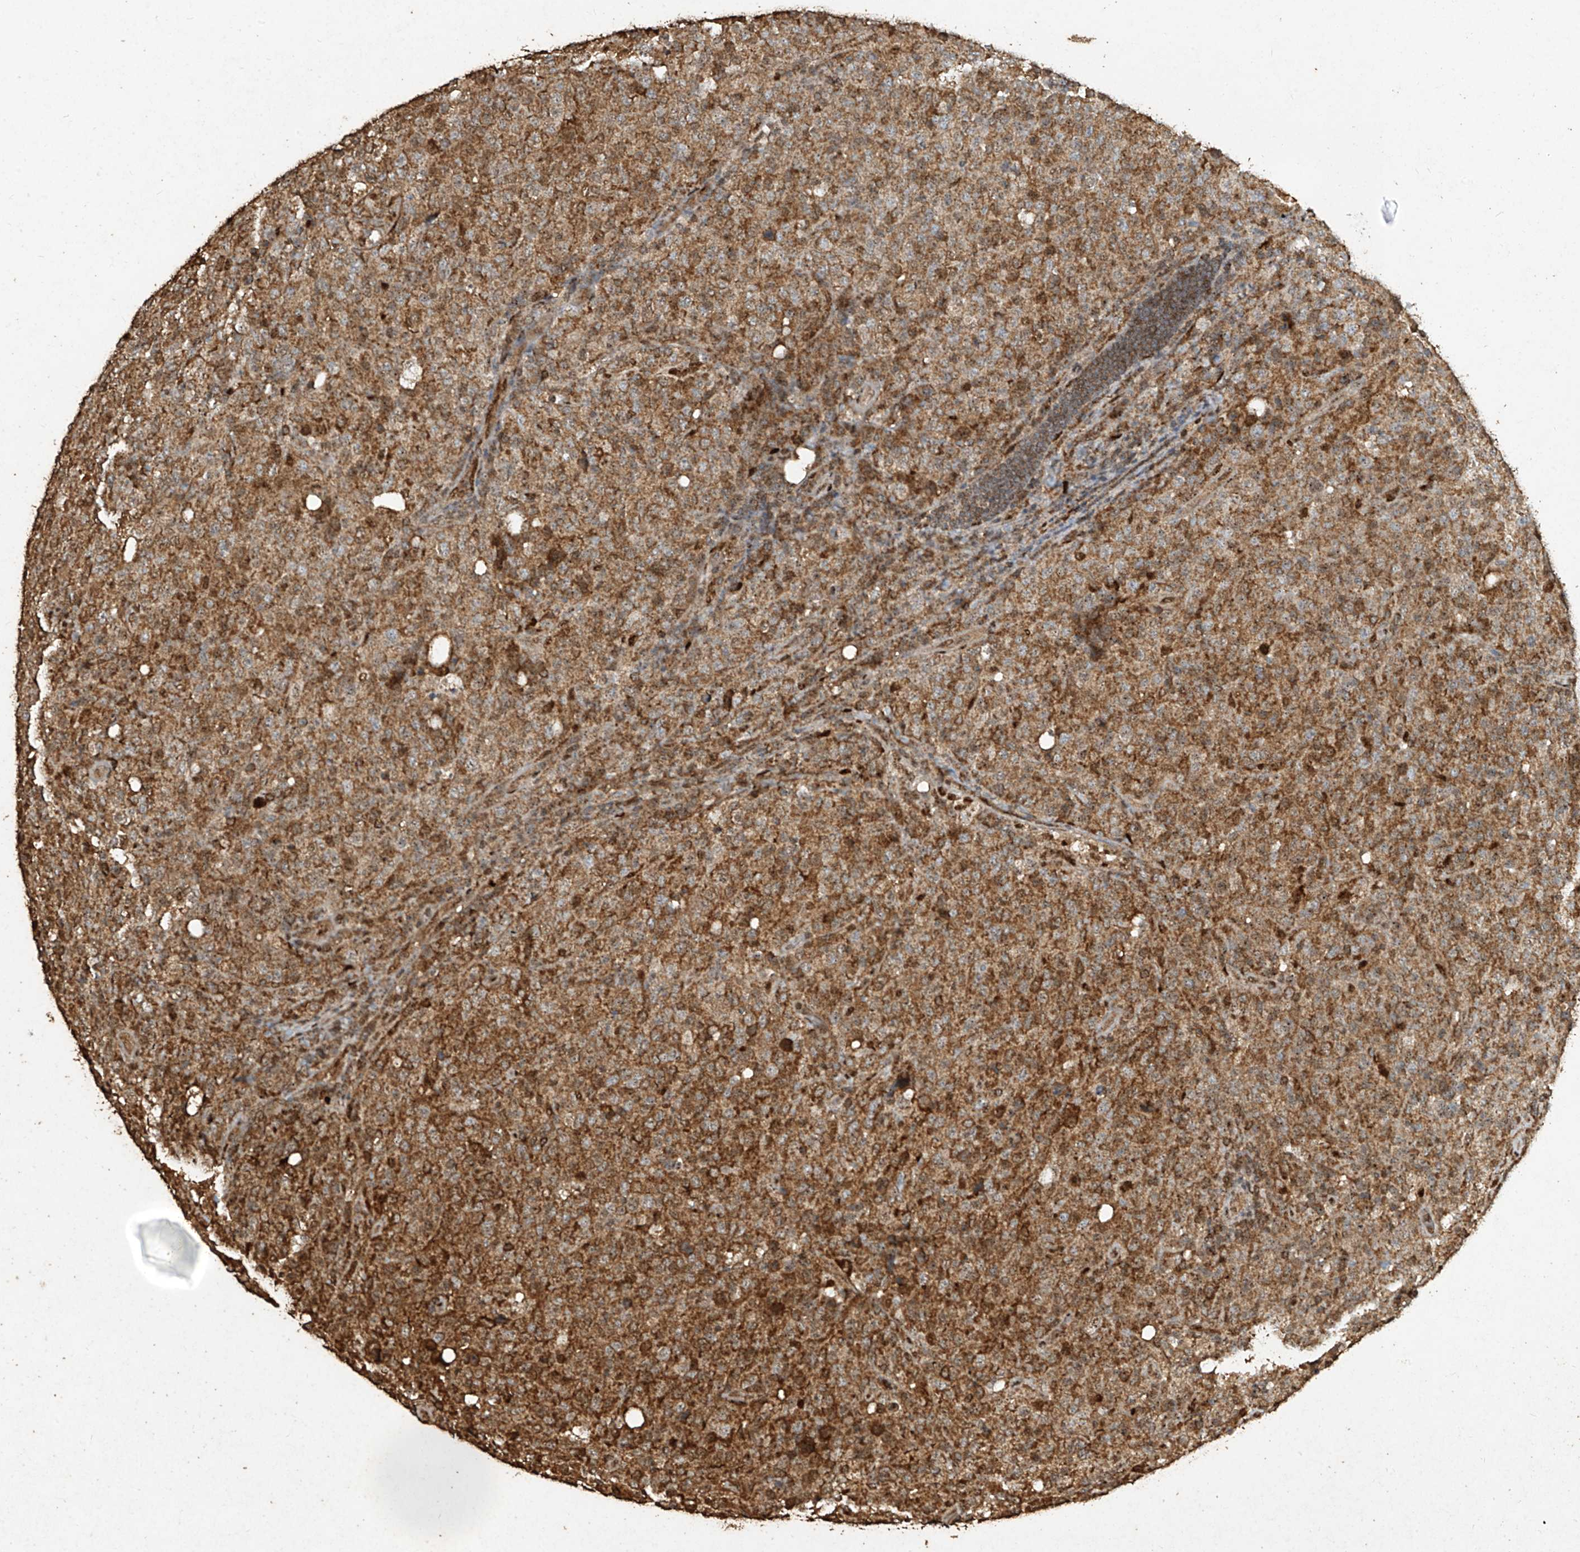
{"staining": {"intensity": "moderate", "quantity": ">75%", "location": "cytoplasmic/membranous"}, "tissue": "lymphoma", "cell_type": "Tumor cells", "image_type": "cancer", "snomed": [{"axis": "morphology", "description": "Malignant lymphoma, non-Hodgkin's type, High grade"}, {"axis": "topography", "description": "Tonsil"}], "caption": "Protein expression analysis of human lymphoma reveals moderate cytoplasmic/membranous positivity in approximately >75% of tumor cells.", "gene": "ERBB3", "patient": {"sex": "female", "age": 36}}